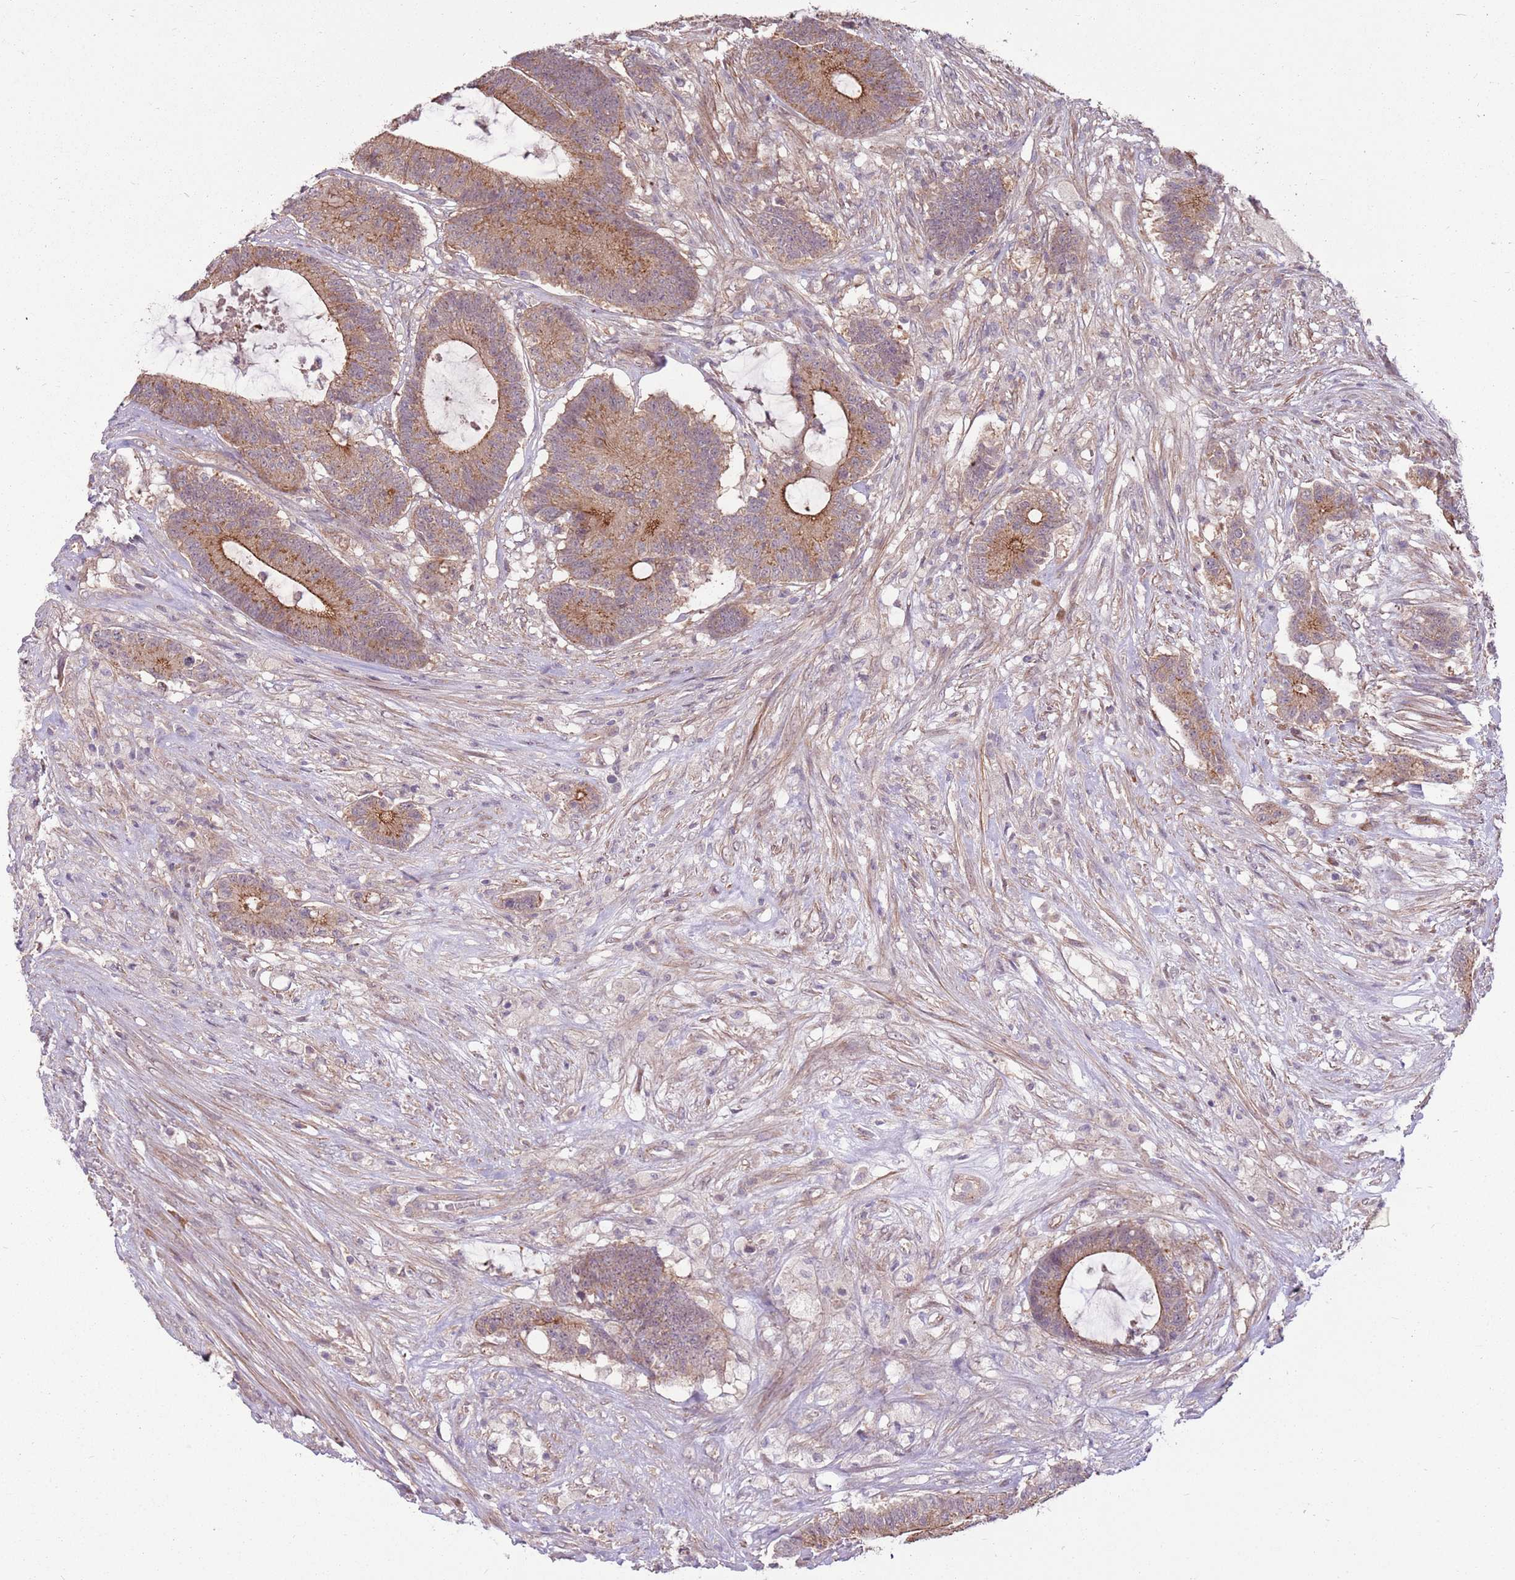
{"staining": {"intensity": "moderate", "quantity": ">75%", "location": "cytoplasmic/membranous"}, "tissue": "colorectal cancer", "cell_type": "Tumor cells", "image_type": "cancer", "snomed": [{"axis": "morphology", "description": "Adenocarcinoma, NOS"}, {"axis": "topography", "description": "Colon"}], "caption": "The histopathology image demonstrates a brown stain indicating the presence of a protein in the cytoplasmic/membranous of tumor cells in adenocarcinoma (colorectal).", "gene": "SPATA31D1", "patient": {"sex": "female", "age": 84}}